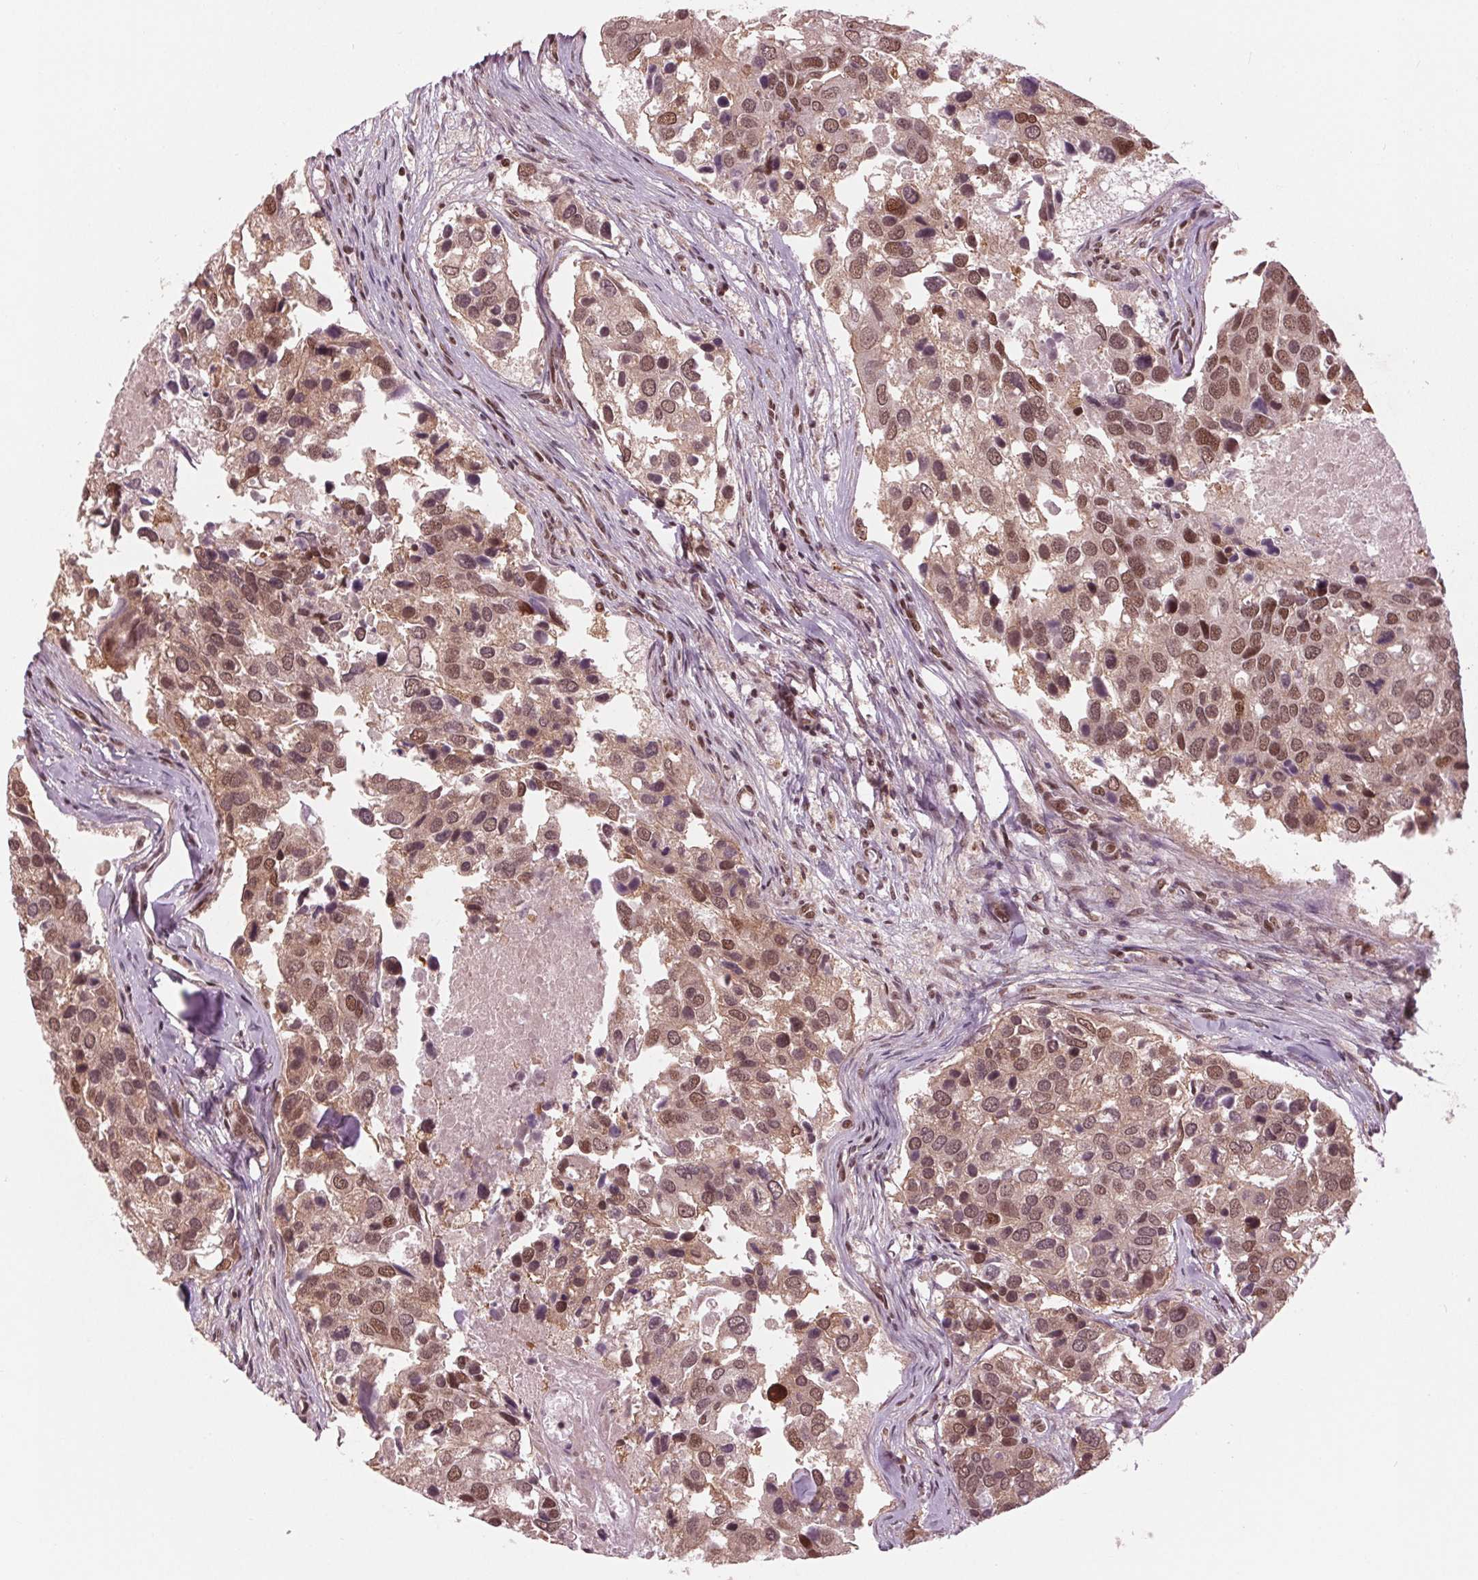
{"staining": {"intensity": "moderate", "quantity": ">75%", "location": "cytoplasmic/membranous,nuclear"}, "tissue": "breast cancer", "cell_type": "Tumor cells", "image_type": "cancer", "snomed": [{"axis": "morphology", "description": "Duct carcinoma"}, {"axis": "topography", "description": "Breast"}], "caption": "A brown stain shows moderate cytoplasmic/membranous and nuclear expression of a protein in human breast infiltrating ductal carcinoma tumor cells.", "gene": "LSM2", "patient": {"sex": "female", "age": 83}}